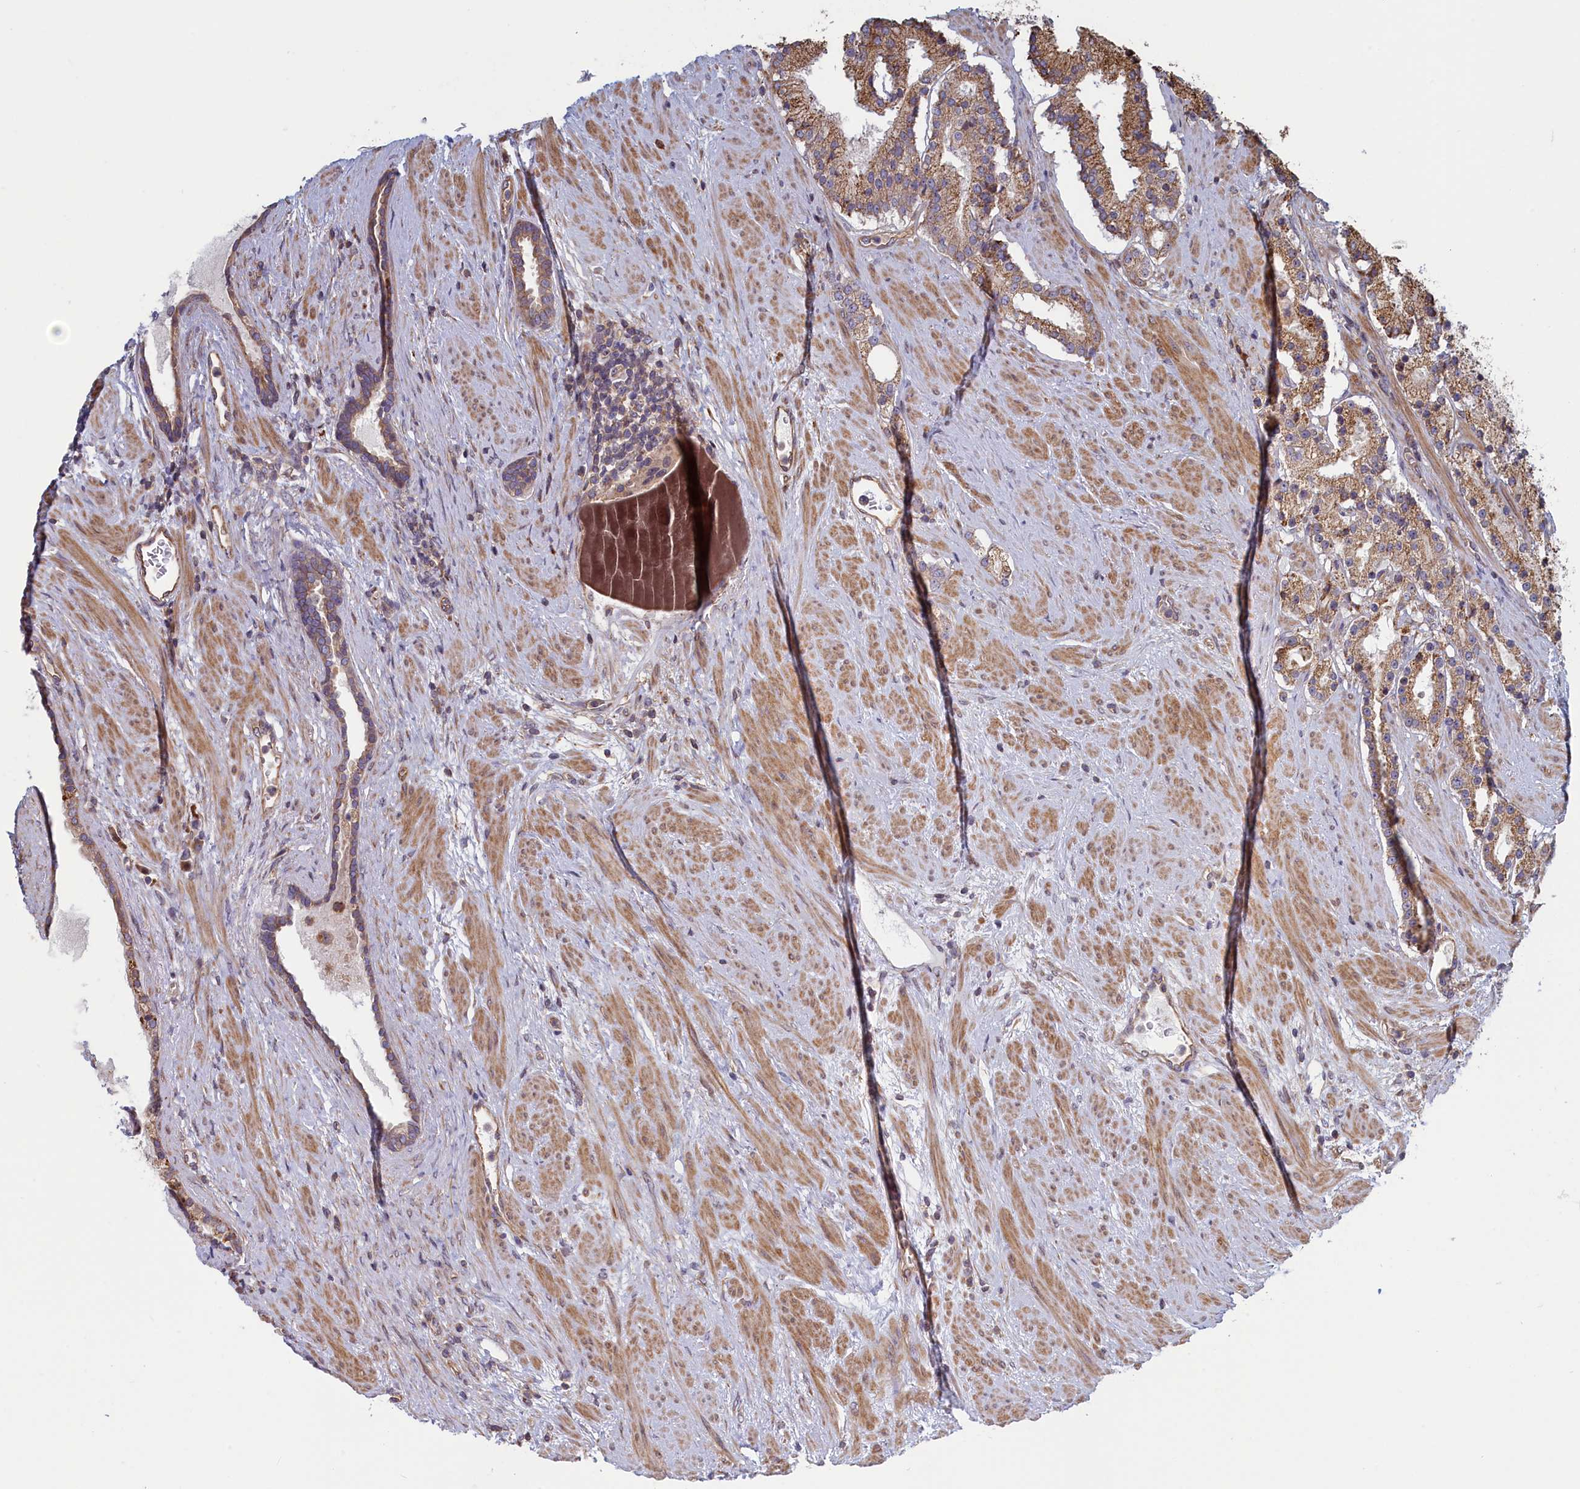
{"staining": {"intensity": "moderate", "quantity": "<25%", "location": "cytoplasmic/membranous"}, "tissue": "prostate cancer", "cell_type": "Tumor cells", "image_type": "cancer", "snomed": [{"axis": "morphology", "description": "Adenocarcinoma, Low grade"}, {"axis": "topography", "description": "Prostate"}], "caption": "Protein staining by IHC demonstrates moderate cytoplasmic/membranous staining in approximately <25% of tumor cells in prostate cancer (adenocarcinoma (low-grade)).", "gene": "RILPL1", "patient": {"sex": "male", "age": 59}}